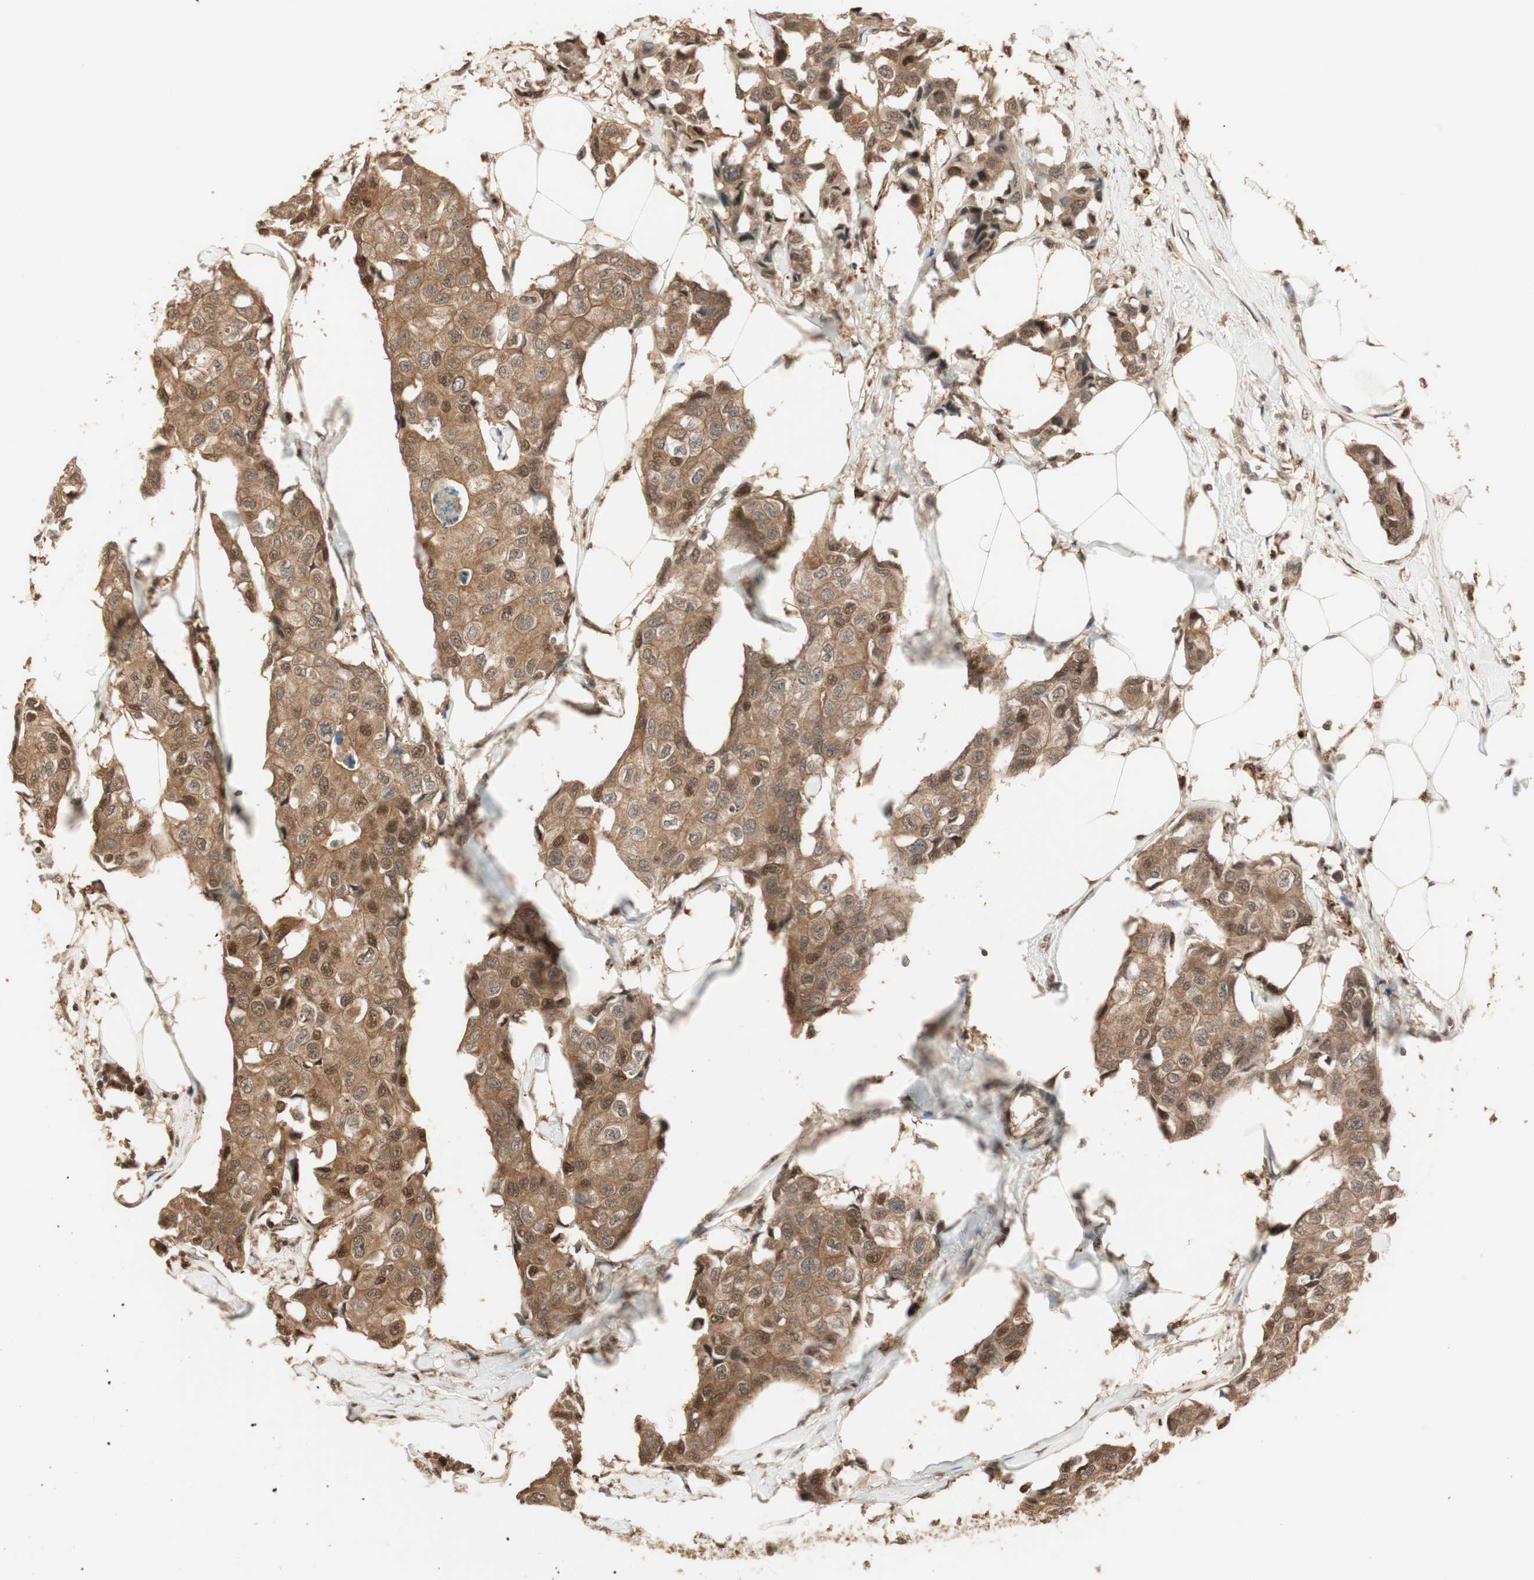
{"staining": {"intensity": "moderate", "quantity": ">75%", "location": "cytoplasmic/membranous,nuclear"}, "tissue": "breast cancer", "cell_type": "Tumor cells", "image_type": "cancer", "snomed": [{"axis": "morphology", "description": "Duct carcinoma"}, {"axis": "topography", "description": "Breast"}], "caption": "Immunohistochemical staining of human infiltrating ductal carcinoma (breast) exhibits medium levels of moderate cytoplasmic/membranous and nuclear protein staining in approximately >75% of tumor cells.", "gene": "ZNF443", "patient": {"sex": "female", "age": 80}}